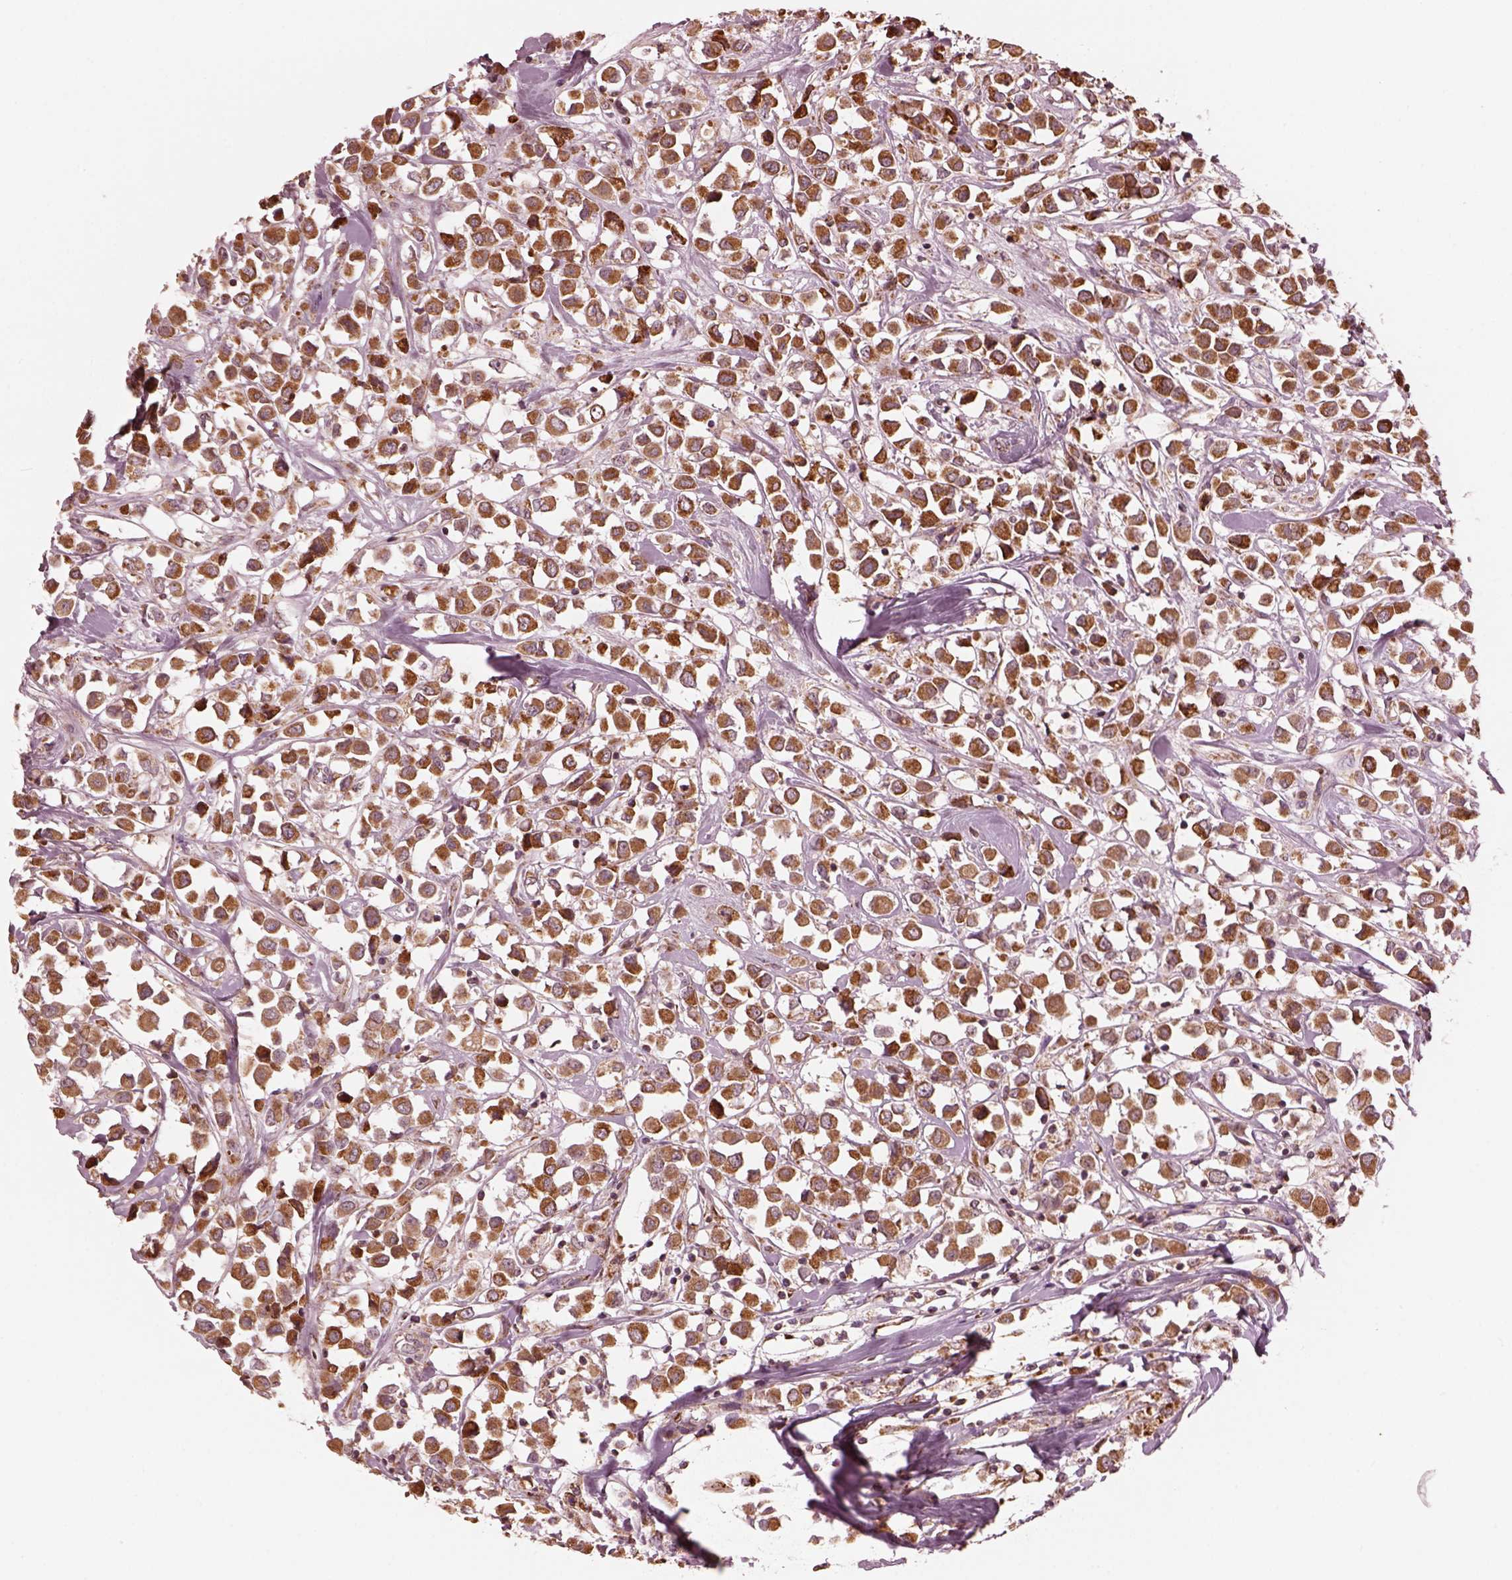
{"staining": {"intensity": "moderate", "quantity": ">75%", "location": "cytoplasmic/membranous"}, "tissue": "breast cancer", "cell_type": "Tumor cells", "image_type": "cancer", "snomed": [{"axis": "morphology", "description": "Duct carcinoma"}, {"axis": "topography", "description": "Breast"}], "caption": "Immunohistochemistry staining of breast cancer (invasive ductal carcinoma), which shows medium levels of moderate cytoplasmic/membranous positivity in about >75% of tumor cells indicating moderate cytoplasmic/membranous protein expression. The staining was performed using DAB (3,3'-diaminobenzidine) (brown) for protein detection and nuclei were counterstained in hematoxylin (blue).", "gene": "NDUFB10", "patient": {"sex": "female", "age": 61}}